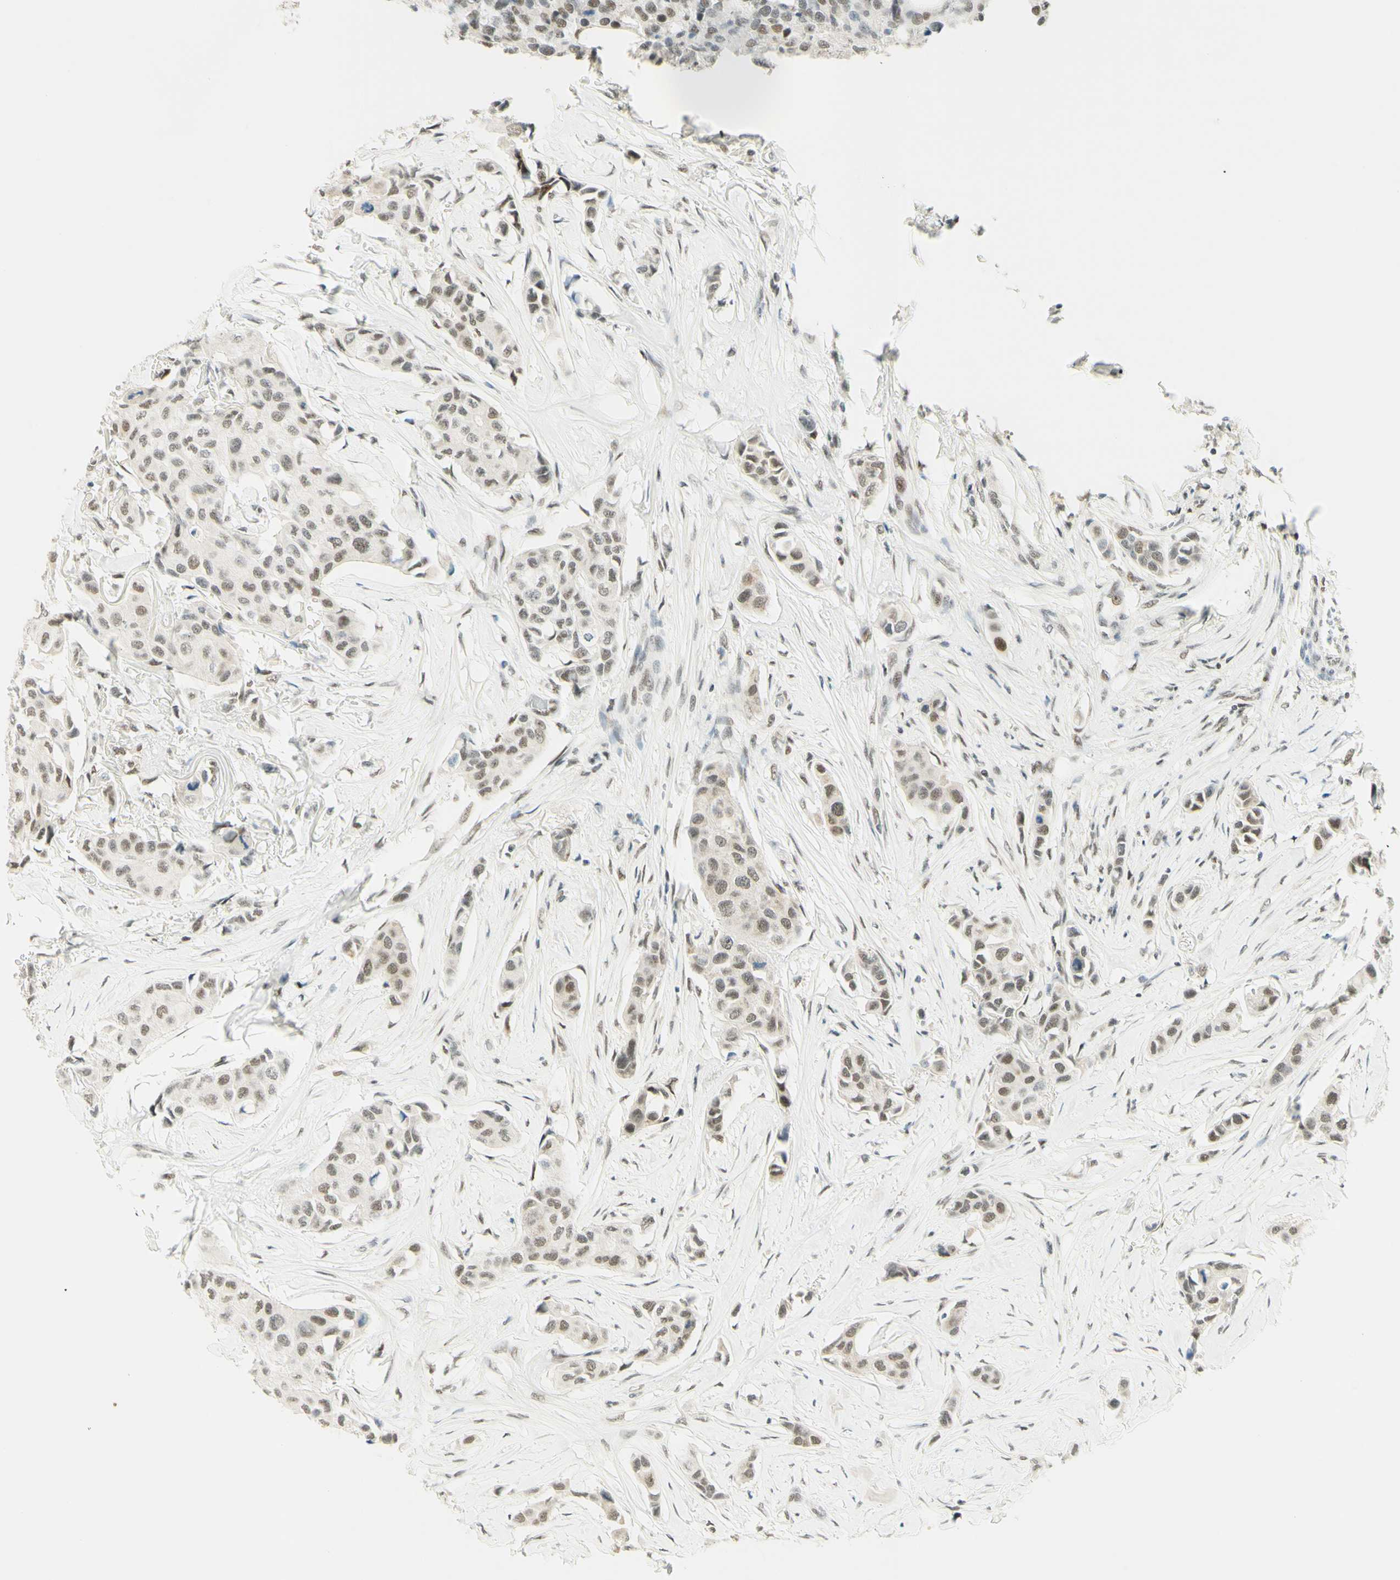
{"staining": {"intensity": "weak", "quantity": ">75%", "location": "nuclear"}, "tissue": "breast cancer", "cell_type": "Tumor cells", "image_type": "cancer", "snomed": [{"axis": "morphology", "description": "Duct carcinoma"}, {"axis": "topography", "description": "Breast"}], "caption": "Immunohistochemistry (IHC) micrograph of breast infiltrating ductal carcinoma stained for a protein (brown), which shows low levels of weak nuclear staining in about >75% of tumor cells.", "gene": "PMS2", "patient": {"sex": "female", "age": 80}}